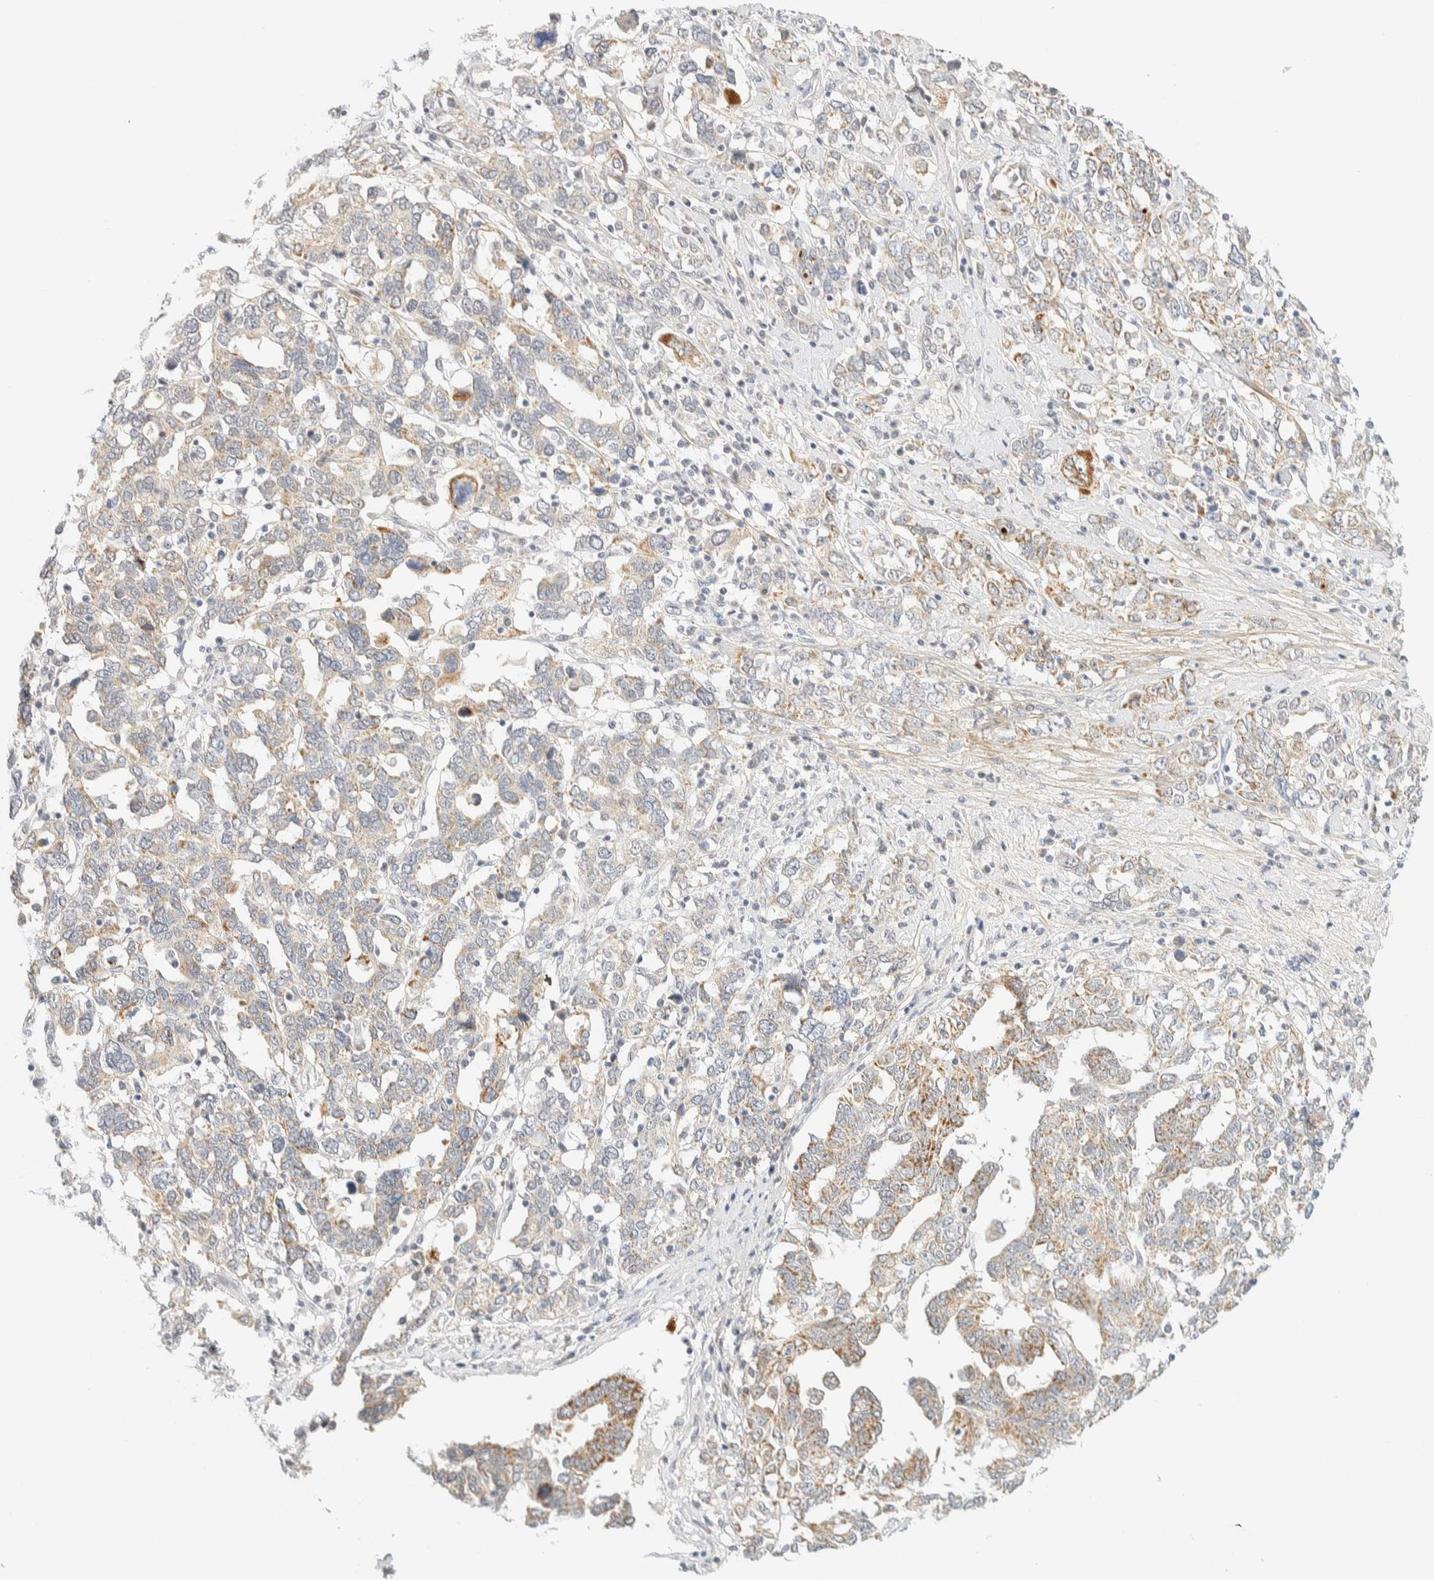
{"staining": {"intensity": "moderate", "quantity": "25%-75%", "location": "cytoplasmic/membranous"}, "tissue": "ovarian cancer", "cell_type": "Tumor cells", "image_type": "cancer", "snomed": [{"axis": "morphology", "description": "Carcinoma, endometroid"}, {"axis": "topography", "description": "Ovary"}], "caption": "Approximately 25%-75% of tumor cells in ovarian cancer demonstrate moderate cytoplasmic/membranous protein positivity as visualized by brown immunohistochemical staining.", "gene": "TNK1", "patient": {"sex": "female", "age": 62}}